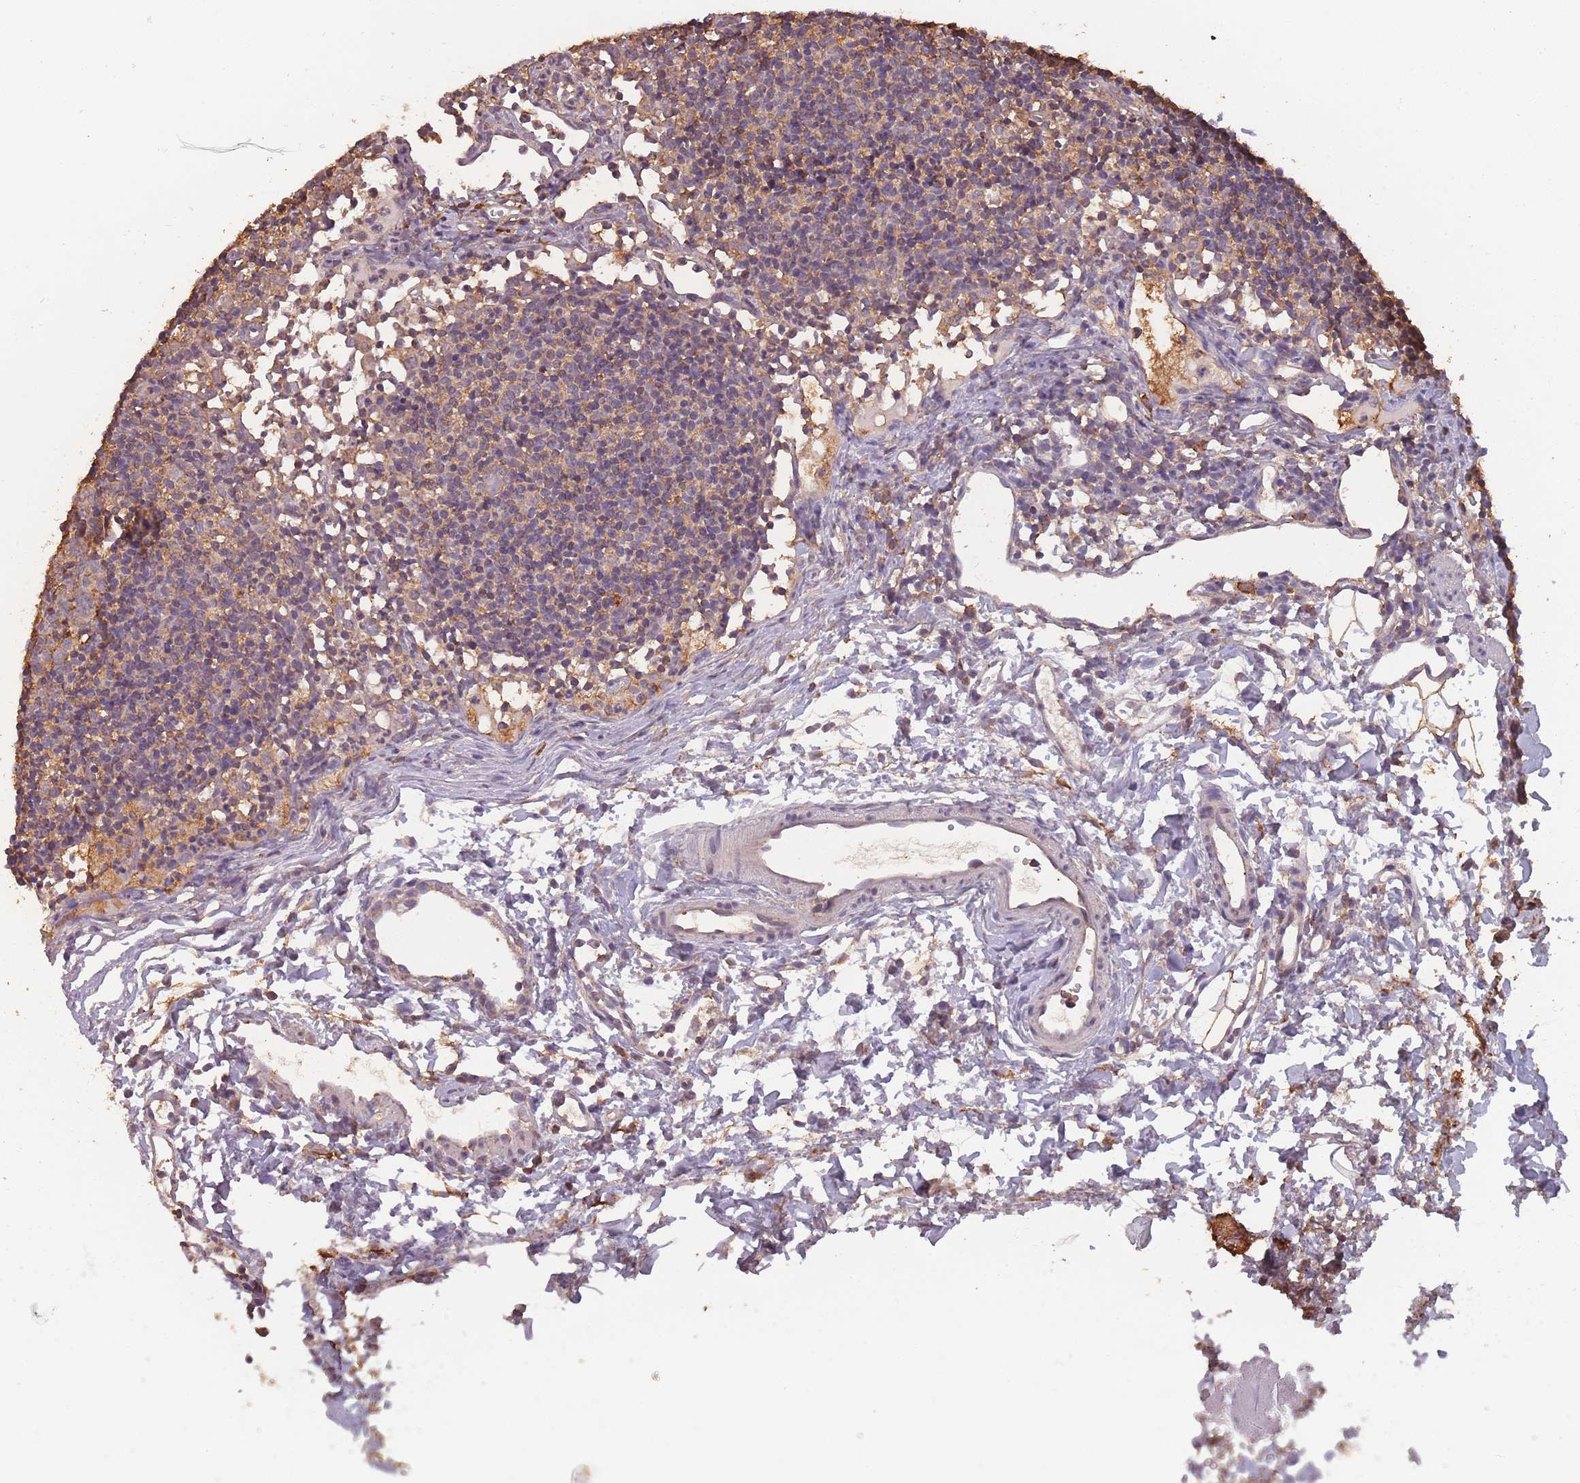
{"staining": {"intensity": "strong", "quantity": "<25%", "location": "cytoplasmic/membranous"}, "tissue": "lymph node", "cell_type": "Germinal center cells", "image_type": "normal", "snomed": [{"axis": "morphology", "description": "Normal tissue, NOS"}, {"axis": "topography", "description": "Lymph node"}], "caption": "This histopathology image displays immunohistochemistry staining of unremarkable human lymph node, with medium strong cytoplasmic/membranous staining in about <25% of germinal center cells.", "gene": "SANBR", "patient": {"sex": "female", "age": 37}}